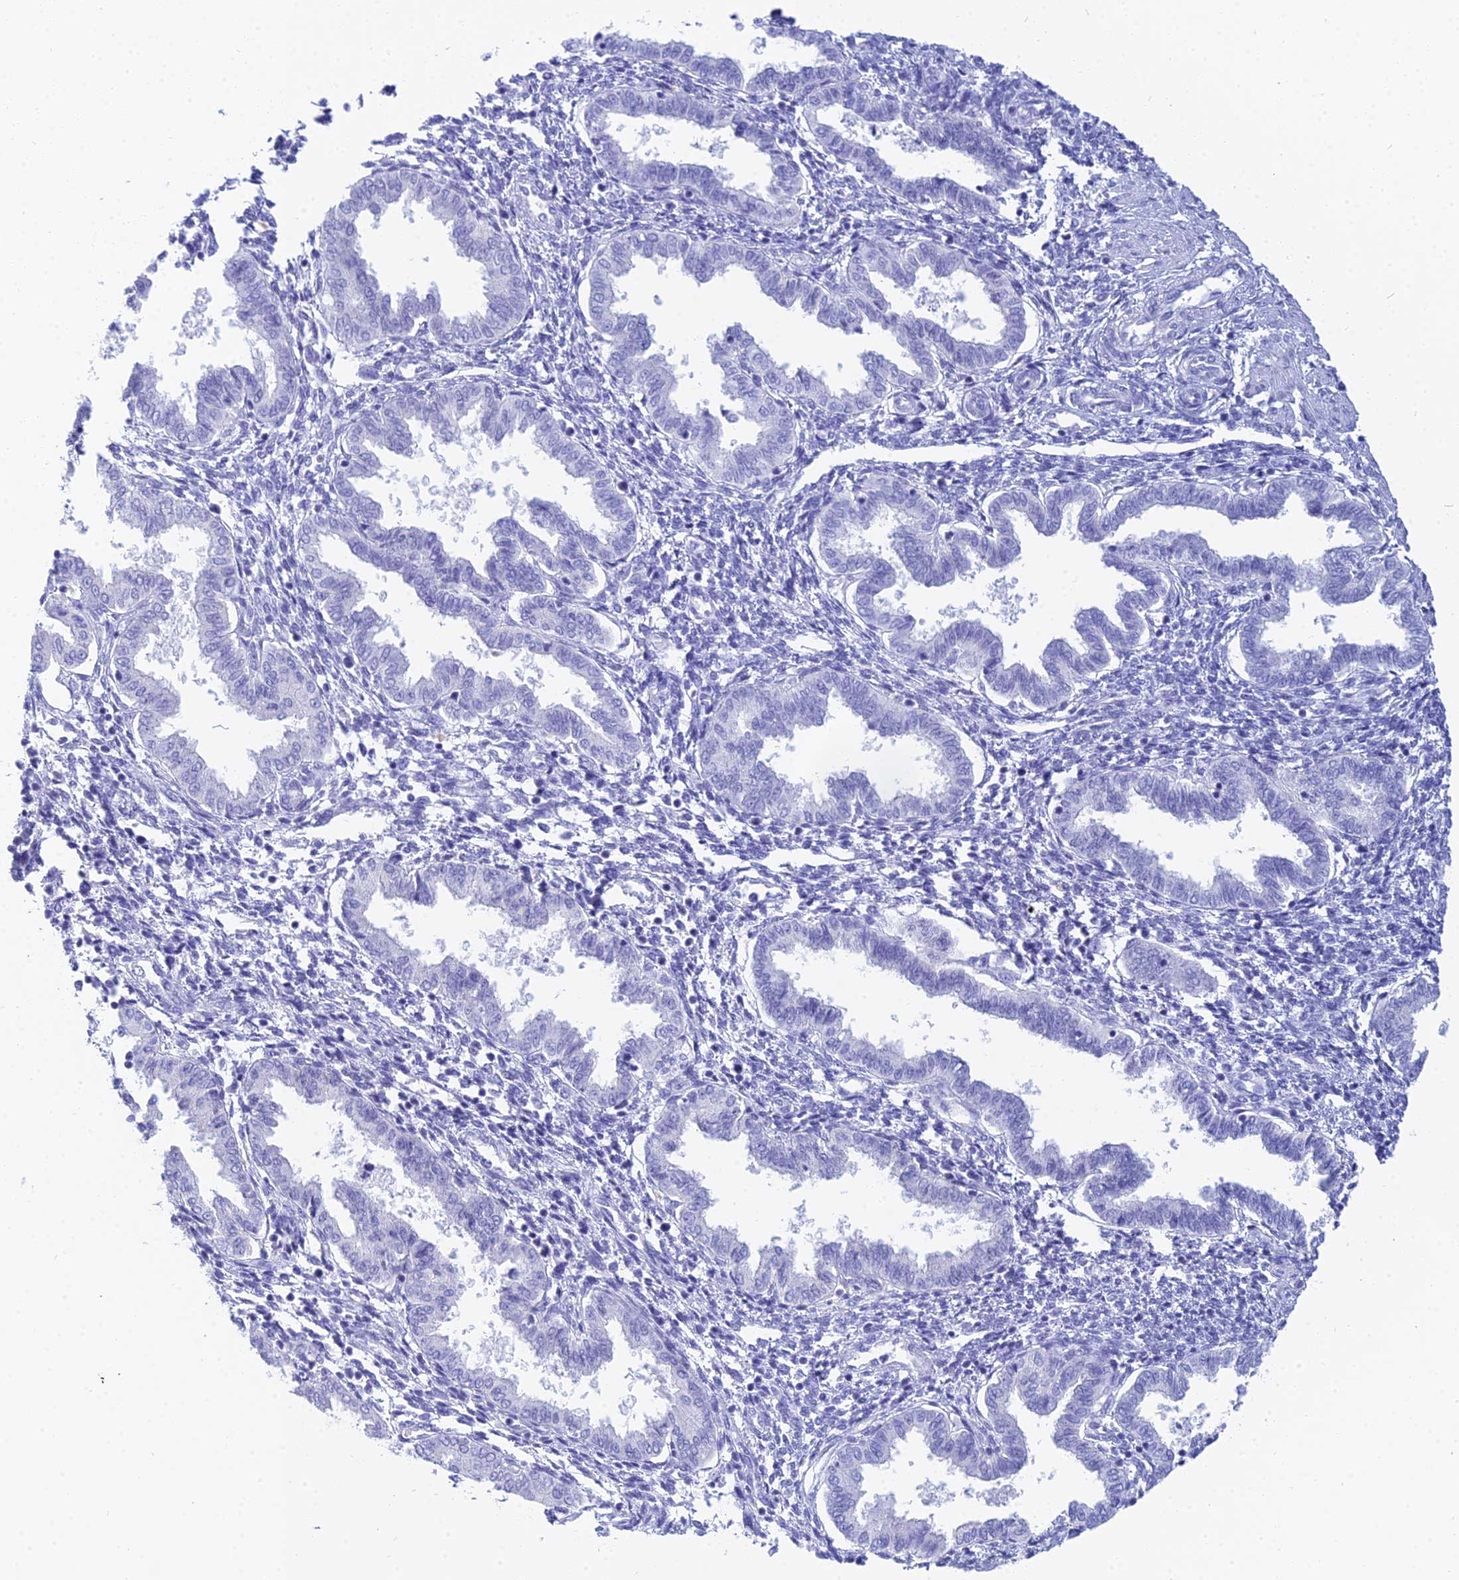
{"staining": {"intensity": "negative", "quantity": "none", "location": "none"}, "tissue": "endometrium", "cell_type": "Cells in endometrial stroma", "image_type": "normal", "snomed": [{"axis": "morphology", "description": "Normal tissue, NOS"}, {"axis": "topography", "description": "Endometrium"}], "caption": "DAB (3,3'-diaminobenzidine) immunohistochemical staining of unremarkable human endometrium shows no significant staining in cells in endometrial stroma. (Brightfield microscopy of DAB (3,3'-diaminobenzidine) immunohistochemistry (IHC) at high magnification).", "gene": "MCM2", "patient": {"sex": "female", "age": 33}}